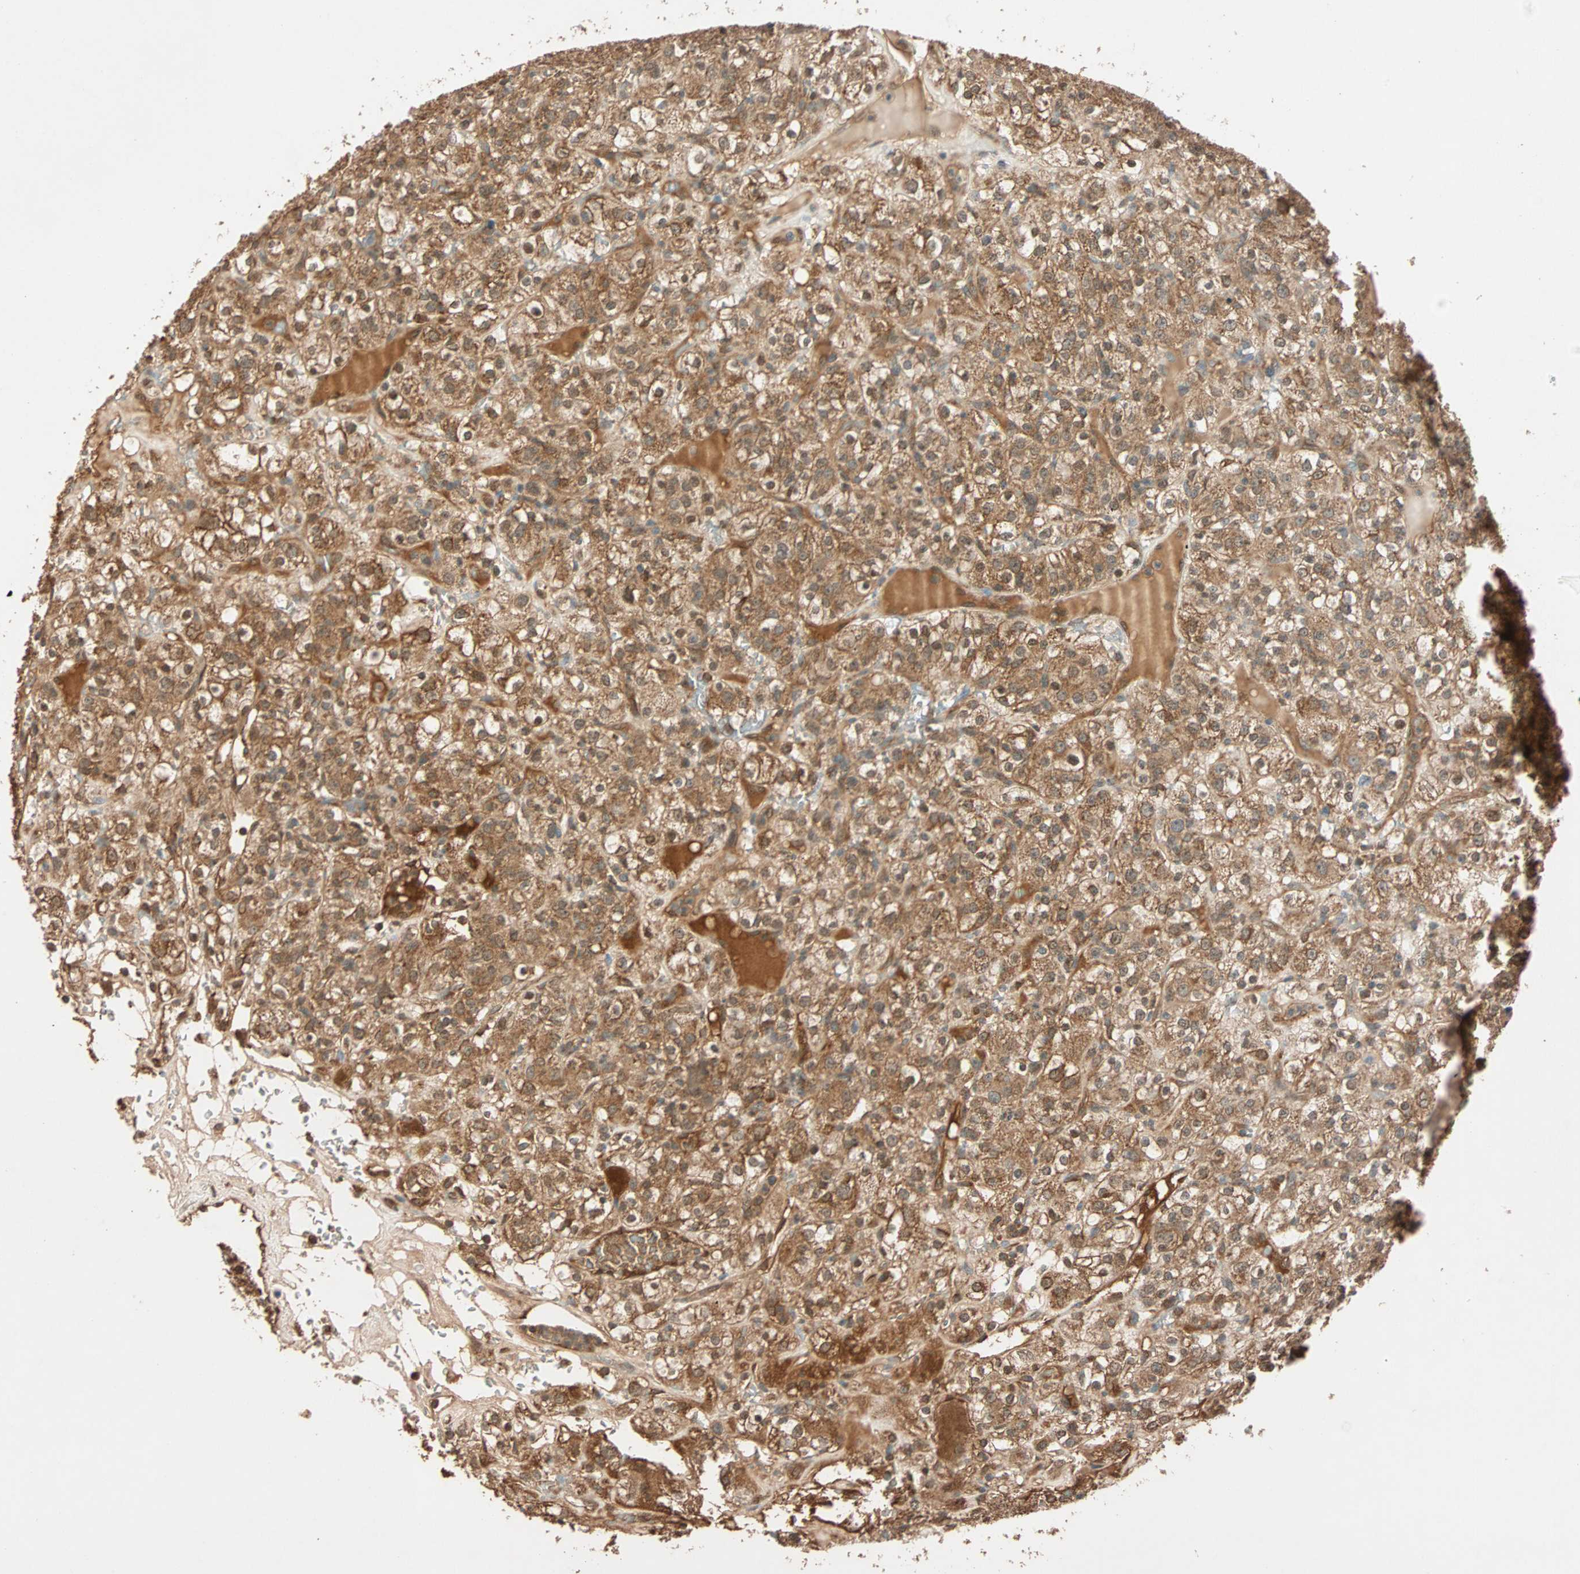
{"staining": {"intensity": "moderate", "quantity": ">75%", "location": "cytoplasmic/membranous"}, "tissue": "renal cancer", "cell_type": "Tumor cells", "image_type": "cancer", "snomed": [{"axis": "morphology", "description": "Normal tissue, NOS"}, {"axis": "morphology", "description": "Adenocarcinoma, NOS"}, {"axis": "topography", "description": "Kidney"}], "caption": "Protein staining displays moderate cytoplasmic/membranous staining in about >75% of tumor cells in renal cancer (adenocarcinoma). (DAB IHC, brown staining for protein, blue staining for nuclei).", "gene": "MAPK1", "patient": {"sex": "female", "age": 72}}